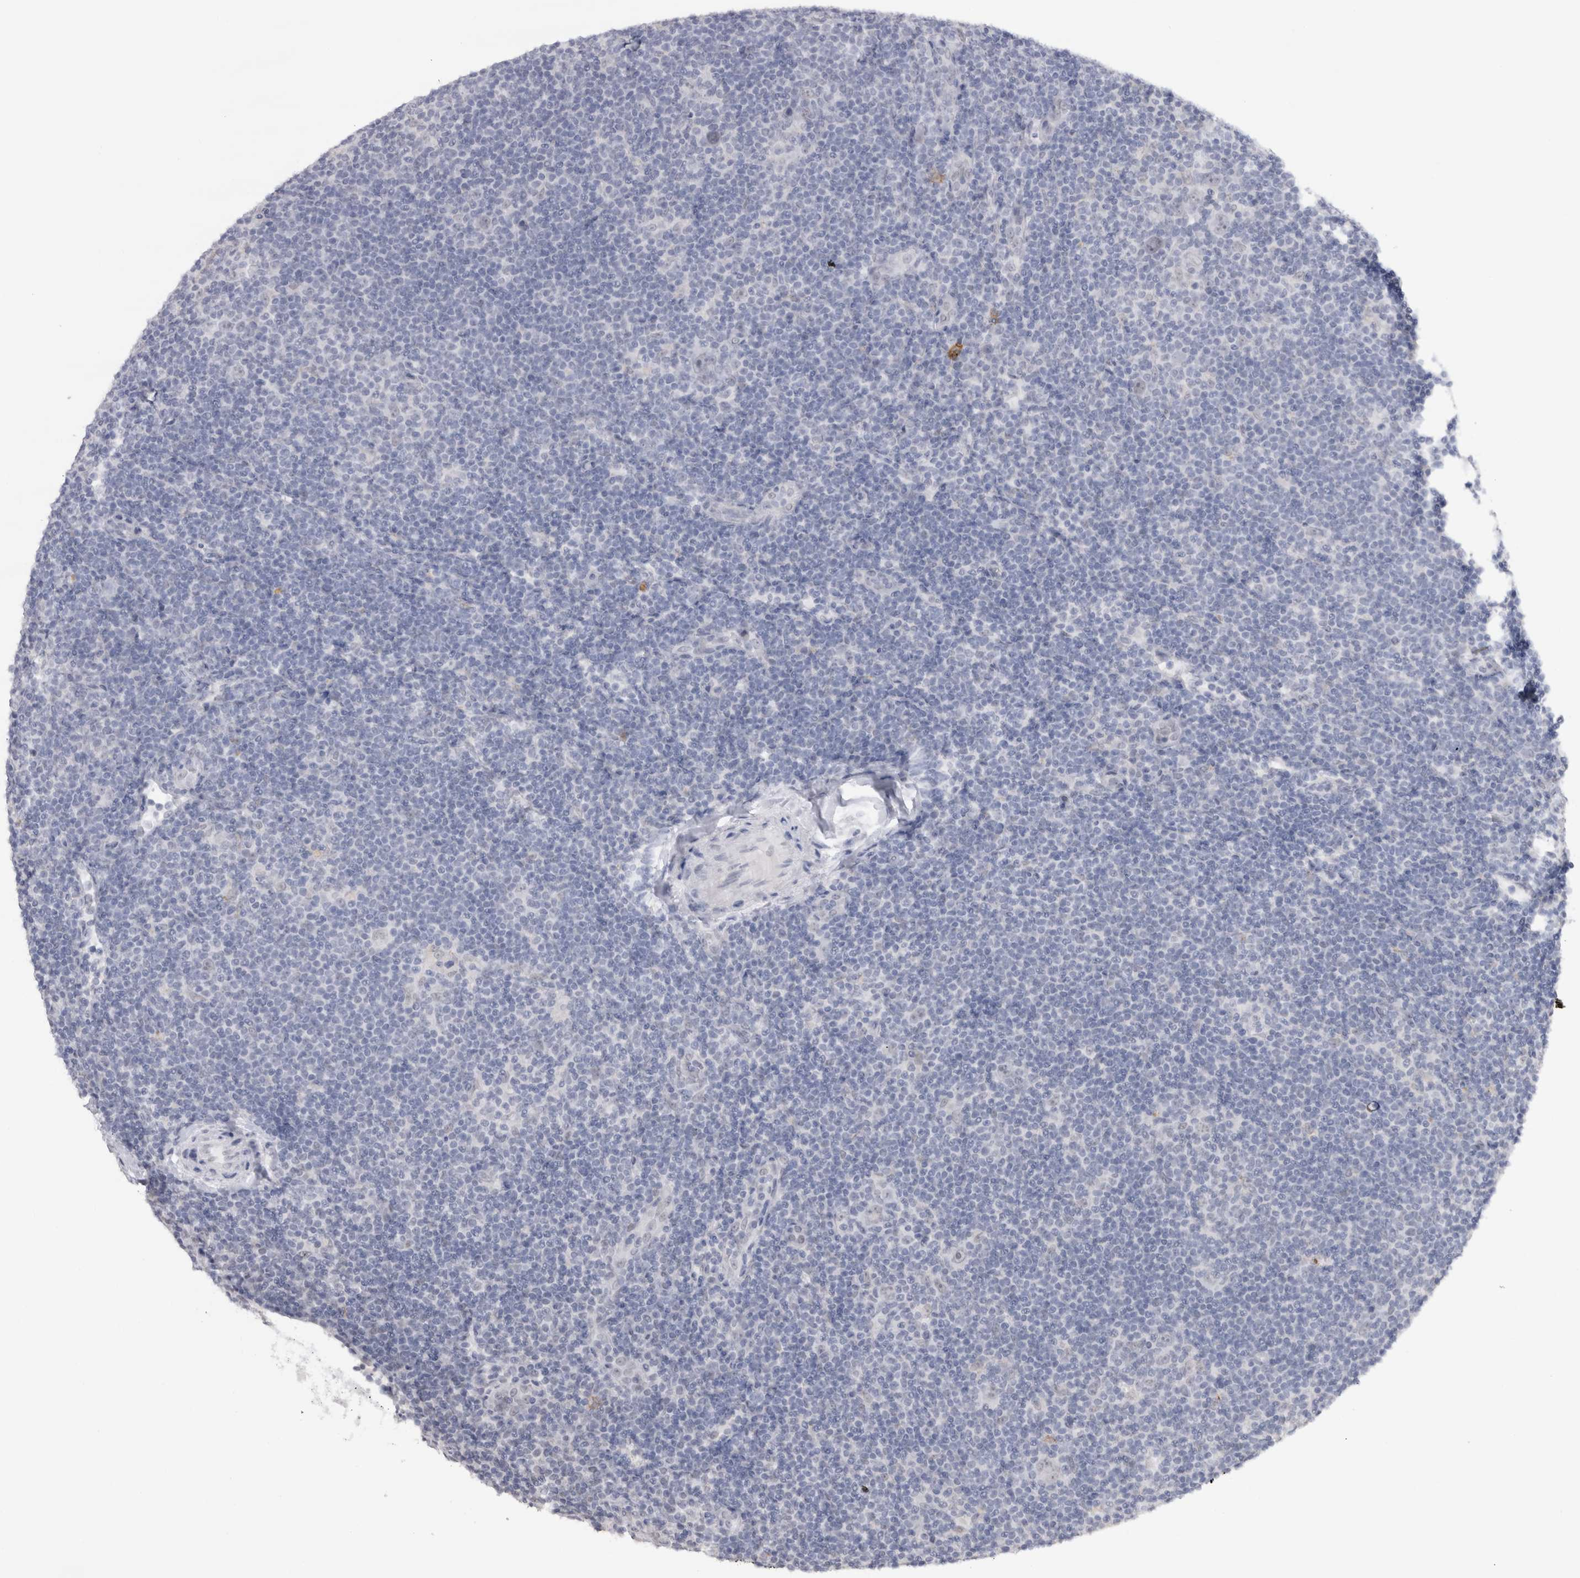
{"staining": {"intensity": "negative", "quantity": "none", "location": "none"}, "tissue": "lymphoma", "cell_type": "Tumor cells", "image_type": "cancer", "snomed": [{"axis": "morphology", "description": "Hodgkin's disease, NOS"}, {"axis": "topography", "description": "Lymph node"}], "caption": "Immunohistochemistry of Hodgkin's disease reveals no staining in tumor cells. The staining is performed using DAB (3,3'-diaminobenzidine) brown chromogen with nuclei counter-stained in using hematoxylin.", "gene": "CDH17", "patient": {"sex": "female", "age": 57}}